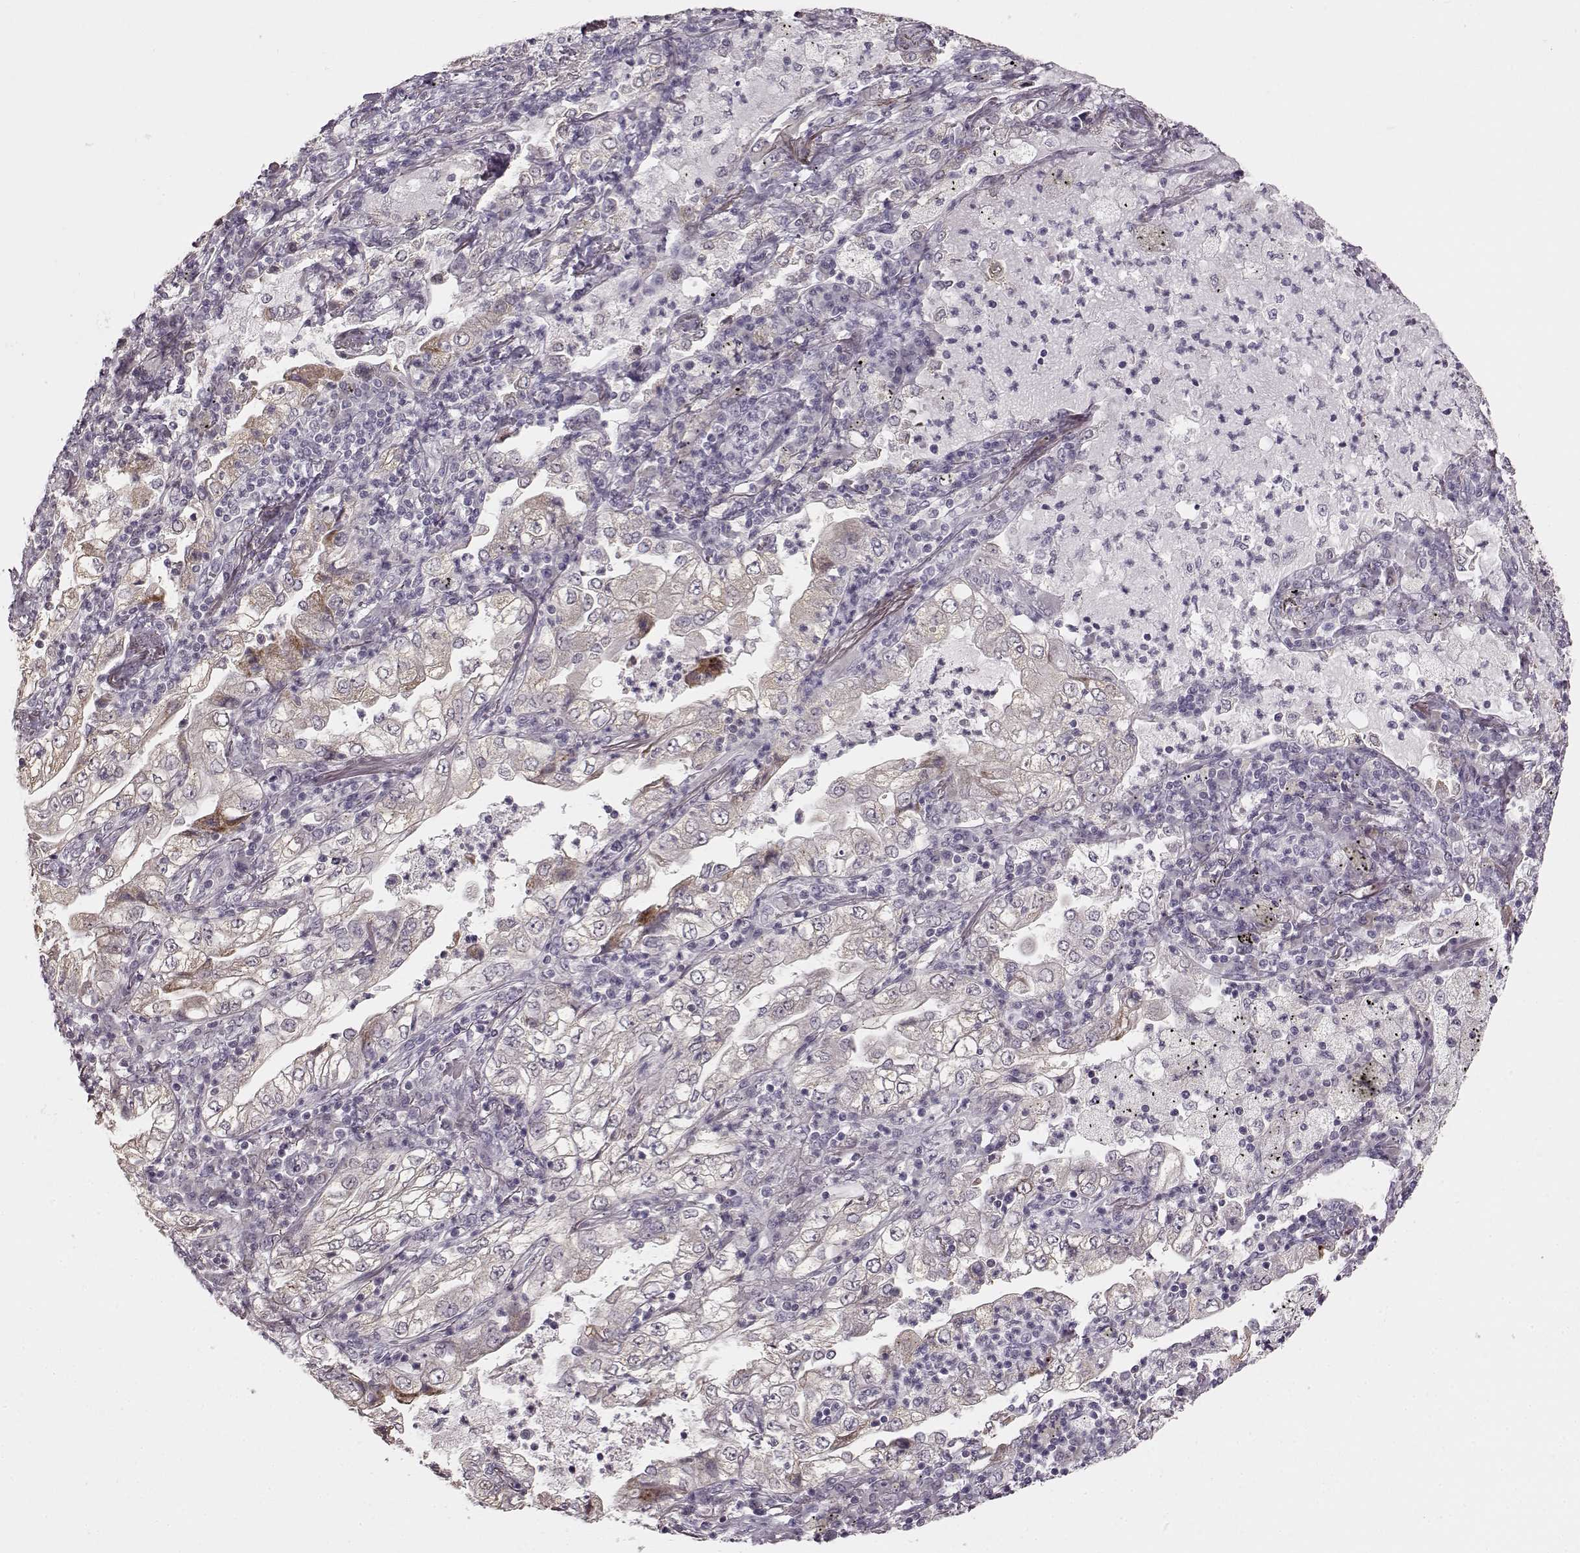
{"staining": {"intensity": "weak", "quantity": "25%-75%", "location": "cytoplasmic/membranous"}, "tissue": "lung cancer", "cell_type": "Tumor cells", "image_type": "cancer", "snomed": [{"axis": "morphology", "description": "Adenocarcinoma, NOS"}, {"axis": "topography", "description": "Lung"}], "caption": "Protein staining of lung adenocarcinoma tissue shows weak cytoplasmic/membranous staining in approximately 25%-75% of tumor cells.", "gene": "MAP6D1", "patient": {"sex": "female", "age": 73}}